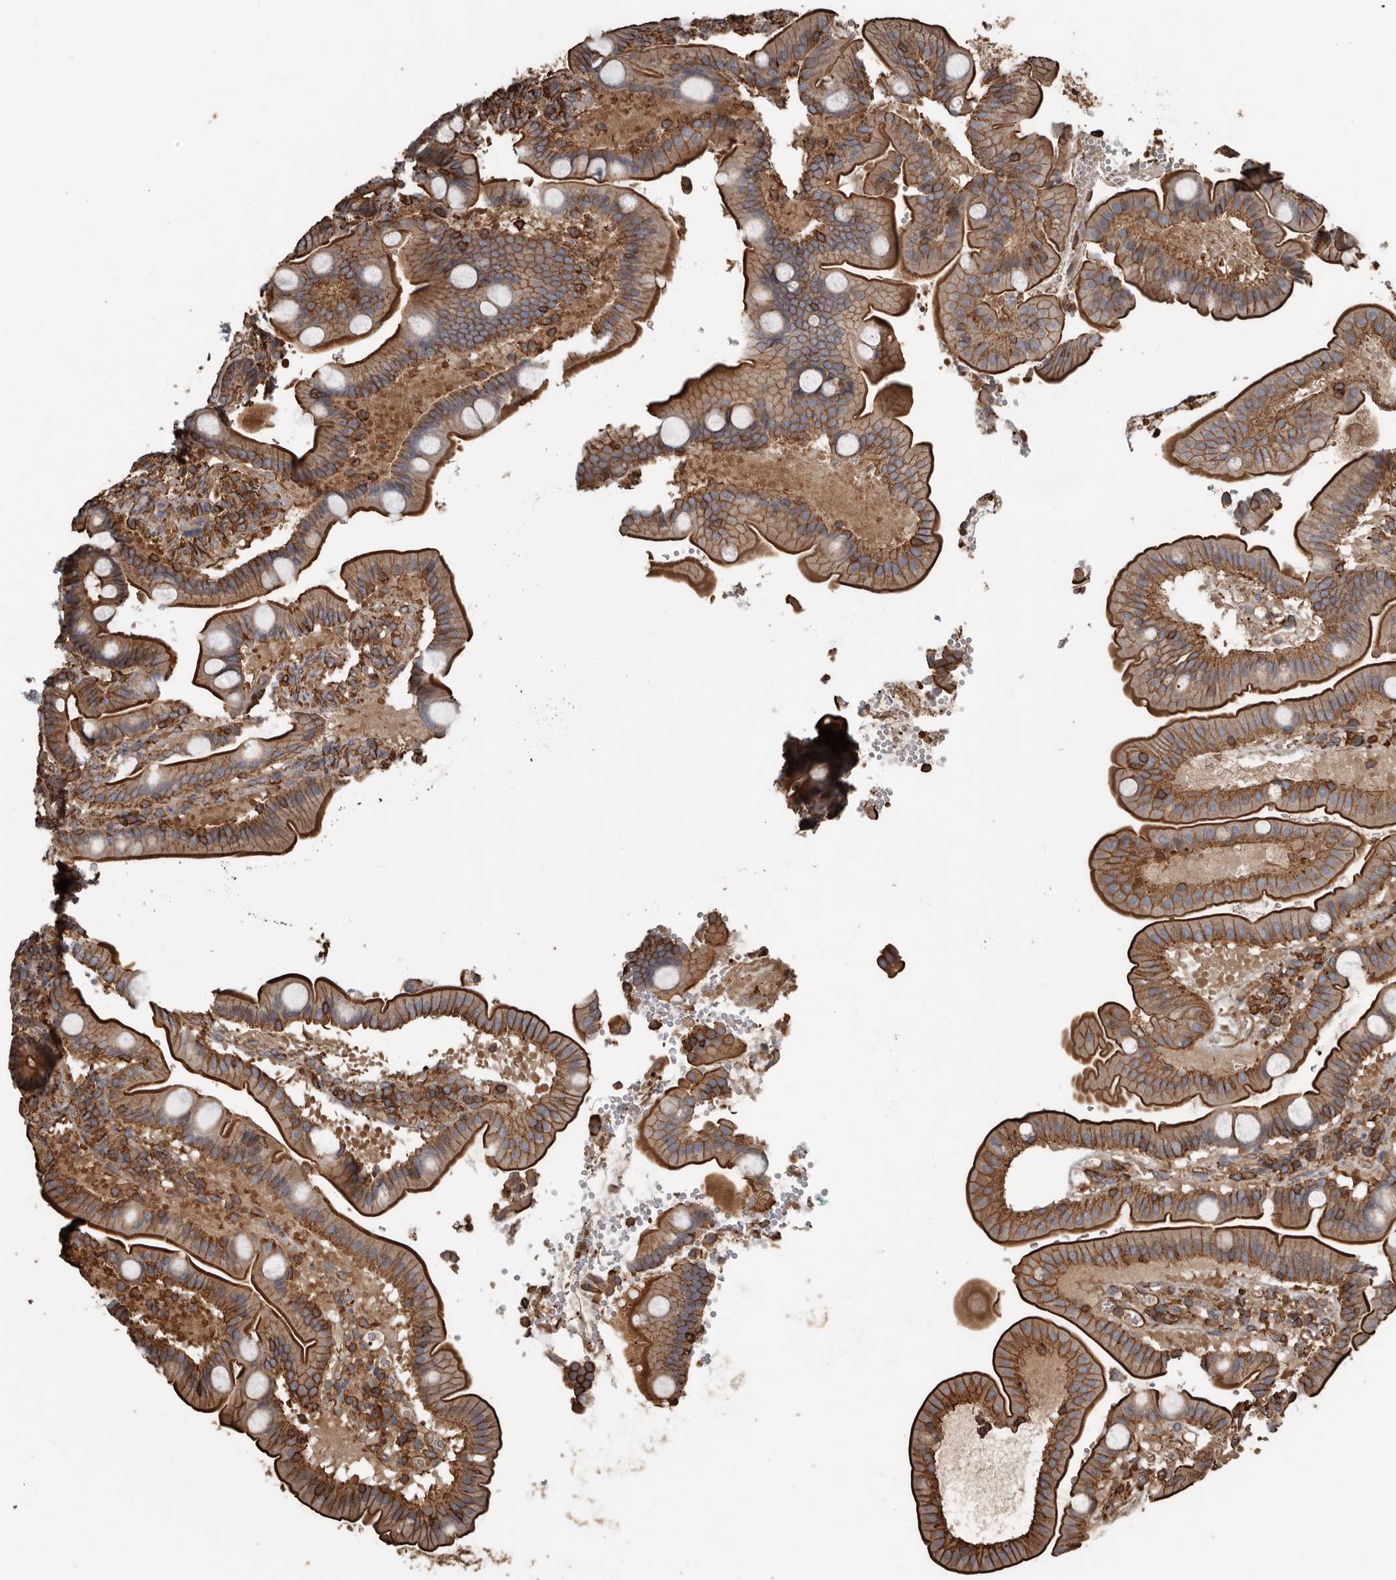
{"staining": {"intensity": "strong", "quantity": ">75%", "location": "cytoplasmic/membranous"}, "tissue": "duodenum", "cell_type": "Glandular cells", "image_type": "normal", "snomed": [{"axis": "morphology", "description": "Normal tissue, NOS"}, {"axis": "topography", "description": "Duodenum"}], "caption": "Immunohistochemical staining of unremarkable human duodenum demonstrates >75% levels of strong cytoplasmic/membranous protein staining in approximately >75% of glandular cells. (IHC, brightfield microscopy, high magnification).", "gene": "DENND6B", "patient": {"sex": "male", "age": 54}}